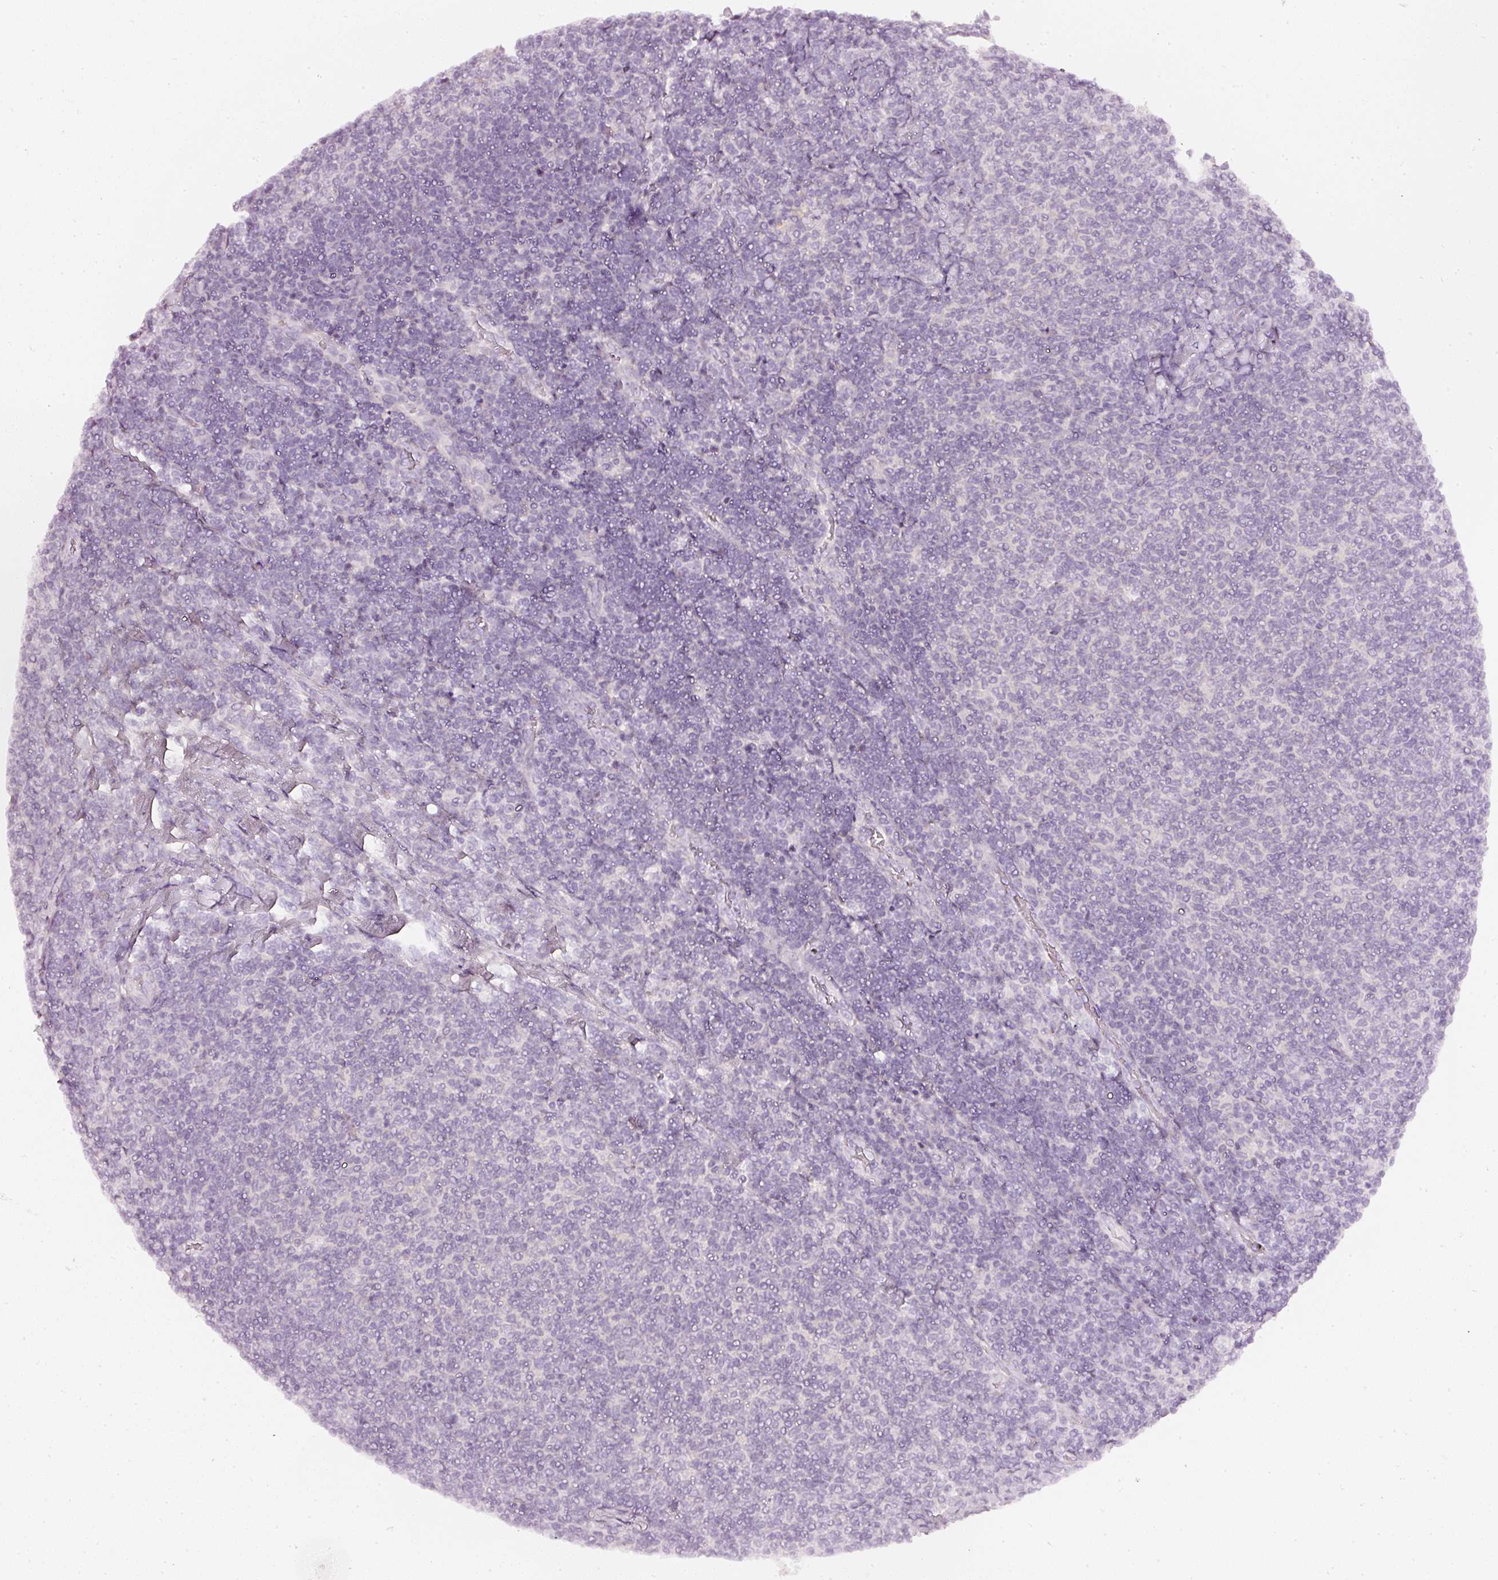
{"staining": {"intensity": "negative", "quantity": "none", "location": "none"}, "tissue": "lymphoma", "cell_type": "Tumor cells", "image_type": "cancer", "snomed": [{"axis": "morphology", "description": "Malignant lymphoma, non-Hodgkin's type, Low grade"}, {"axis": "topography", "description": "Lymph node"}], "caption": "High magnification brightfield microscopy of malignant lymphoma, non-Hodgkin's type (low-grade) stained with DAB (brown) and counterstained with hematoxylin (blue): tumor cells show no significant staining.", "gene": "CNP", "patient": {"sex": "male", "age": 52}}